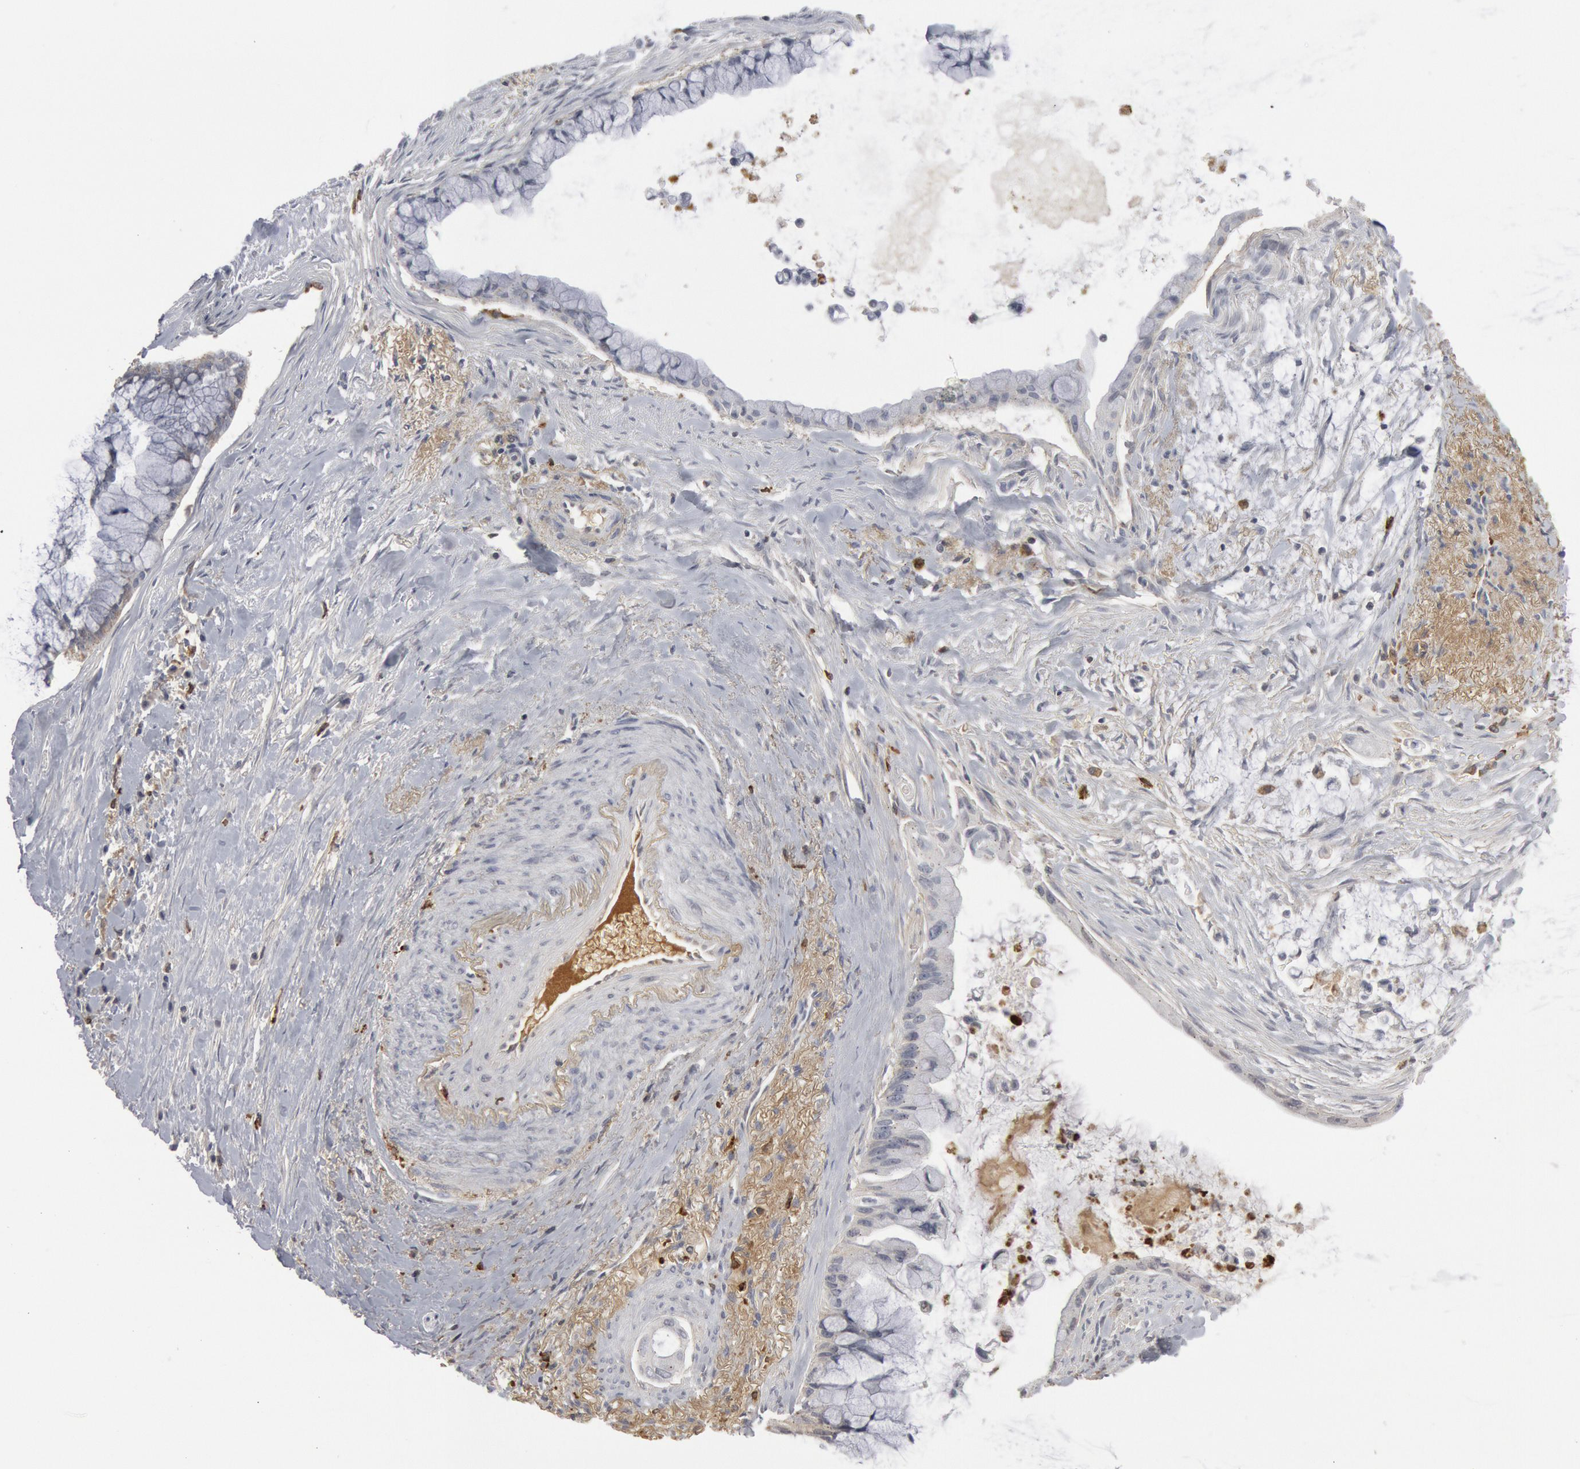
{"staining": {"intensity": "negative", "quantity": "none", "location": "none"}, "tissue": "pancreatic cancer", "cell_type": "Tumor cells", "image_type": "cancer", "snomed": [{"axis": "morphology", "description": "Adenocarcinoma, NOS"}, {"axis": "topography", "description": "Pancreas"}], "caption": "An IHC image of pancreatic cancer is shown. There is no staining in tumor cells of pancreatic cancer.", "gene": "C1QC", "patient": {"sex": "male", "age": 59}}